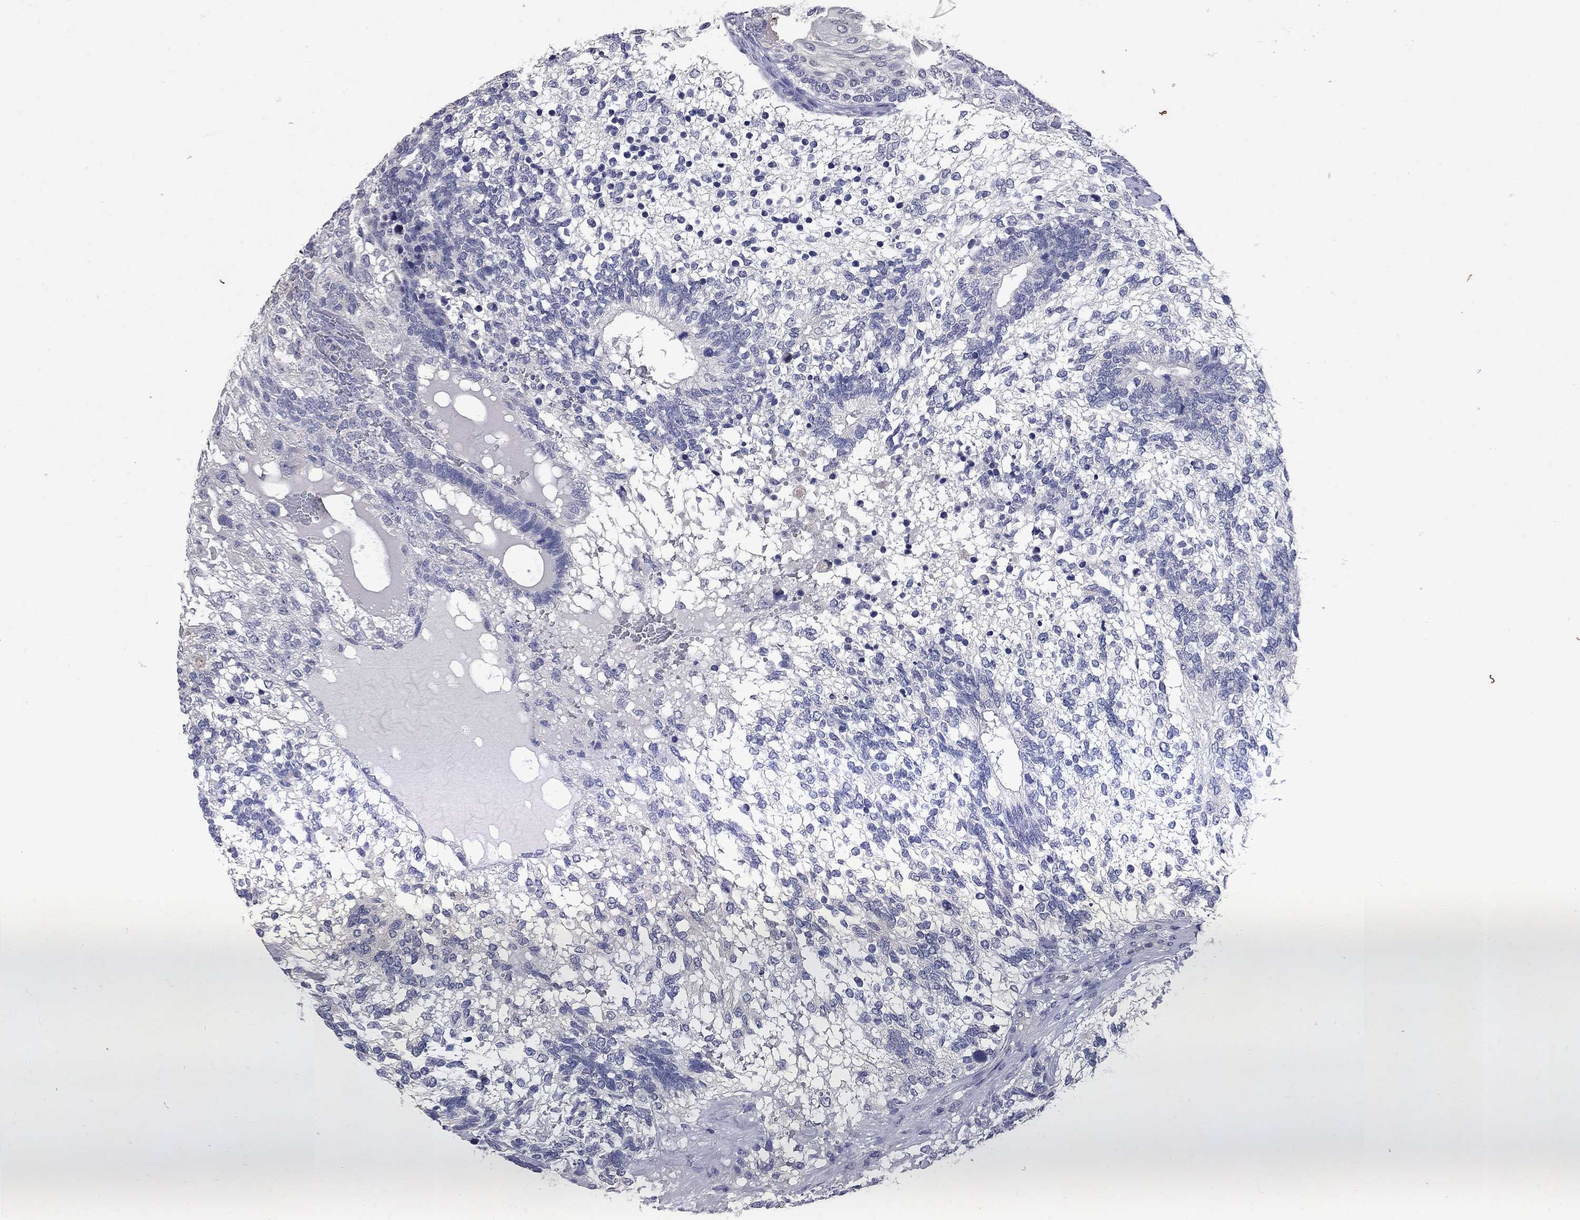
{"staining": {"intensity": "negative", "quantity": "none", "location": "none"}, "tissue": "testis cancer", "cell_type": "Tumor cells", "image_type": "cancer", "snomed": [{"axis": "morphology", "description": "Seminoma, NOS"}, {"axis": "morphology", "description": "Carcinoma, Embryonal, NOS"}, {"axis": "topography", "description": "Testis"}], "caption": "Protein analysis of testis cancer demonstrates no significant expression in tumor cells. The staining was performed using DAB (3,3'-diaminobenzidine) to visualize the protein expression in brown, while the nuclei were stained in blue with hematoxylin (Magnification: 20x).", "gene": "NOS2", "patient": {"sex": "male", "age": 41}}